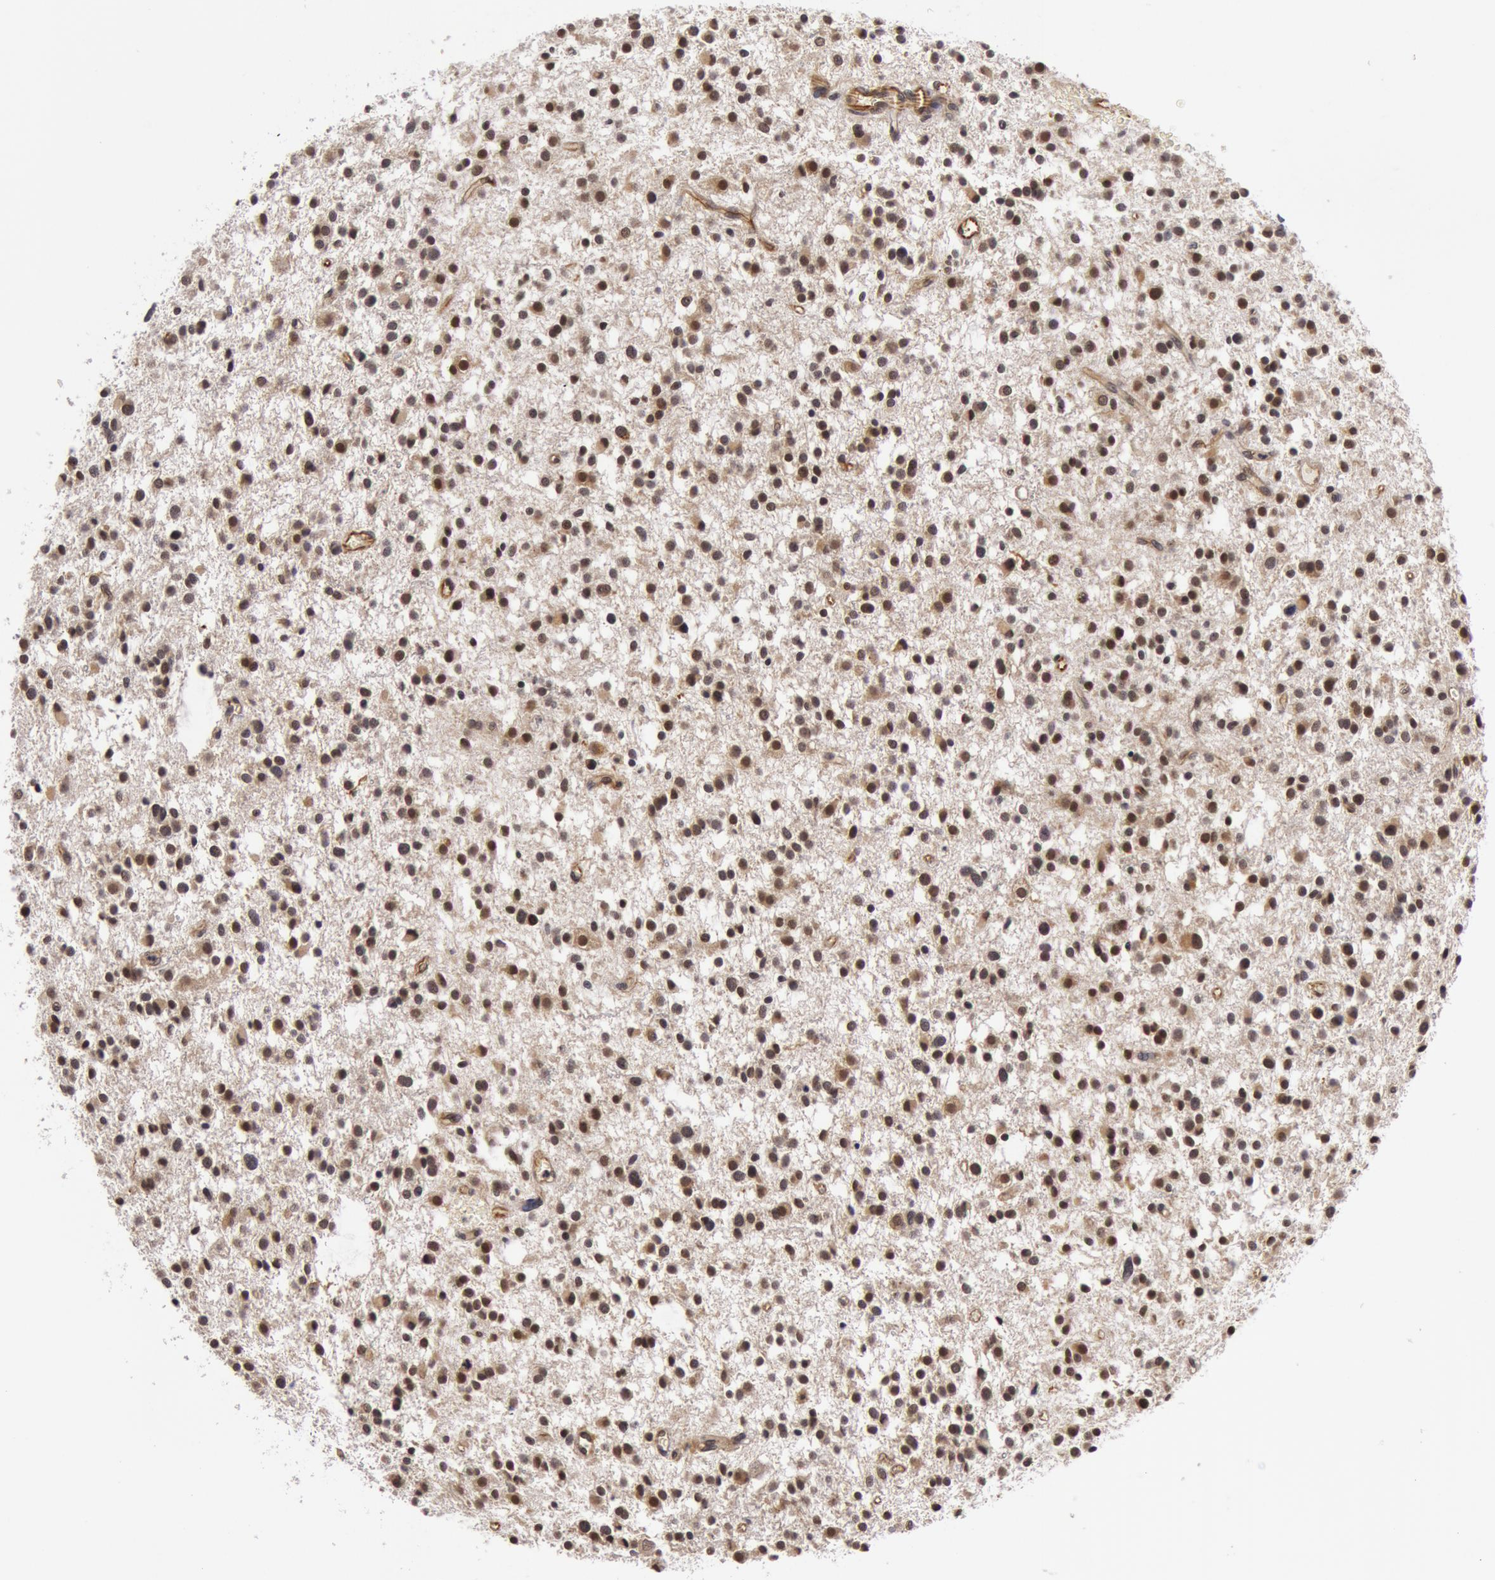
{"staining": {"intensity": "moderate", "quantity": ">75%", "location": "nuclear"}, "tissue": "glioma", "cell_type": "Tumor cells", "image_type": "cancer", "snomed": [{"axis": "morphology", "description": "Glioma, malignant, Low grade"}, {"axis": "topography", "description": "Brain"}], "caption": "Immunohistochemistry (IHC) image of neoplastic tissue: human glioma stained using immunohistochemistry (IHC) demonstrates medium levels of moderate protein expression localized specifically in the nuclear of tumor cells, appearing as a nuclear brown color.", "gene": "SYTL4", "patient": {"sex": "female", "age": 36}}